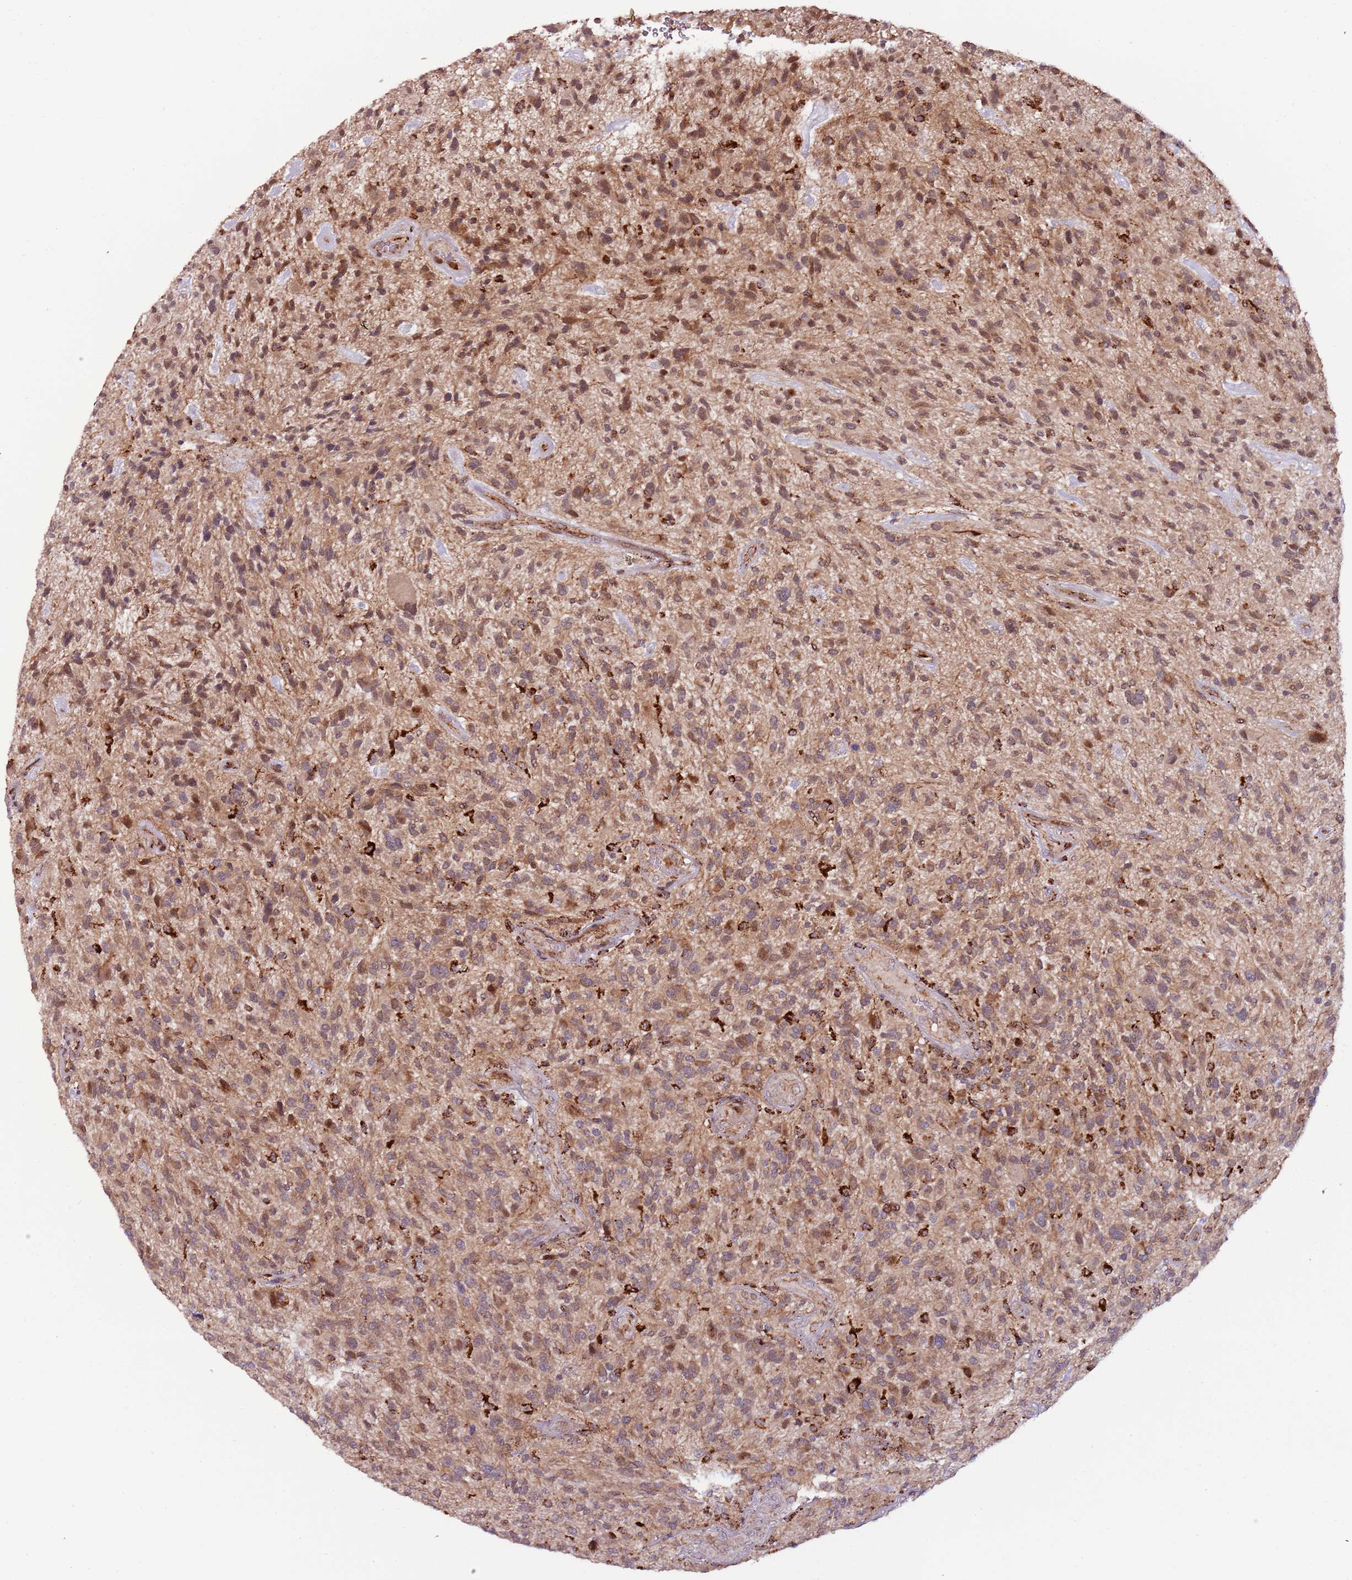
{"staining": {"intensity": "moderate", "quantity": "25%-75%", "location": "cytoplasmic/membranous"}, "tissue": "glioma", "cell_type": "Tumor cells", "image_type": "cancer", "snomed": [{"axis": "morphology", "description": "Glioma, malignant, High grade"}, {"axis": "topography", "description": "Brain"}], "caption": "The immunohistochemical stain shows moderate cytoplasmic/membranous positivity in tumor cells of glioma tissue. (DAB IHC with brightfield microscopy, high magnification).", "gene": "ULK3", "patient": {"sex": "male", "age": 47}}